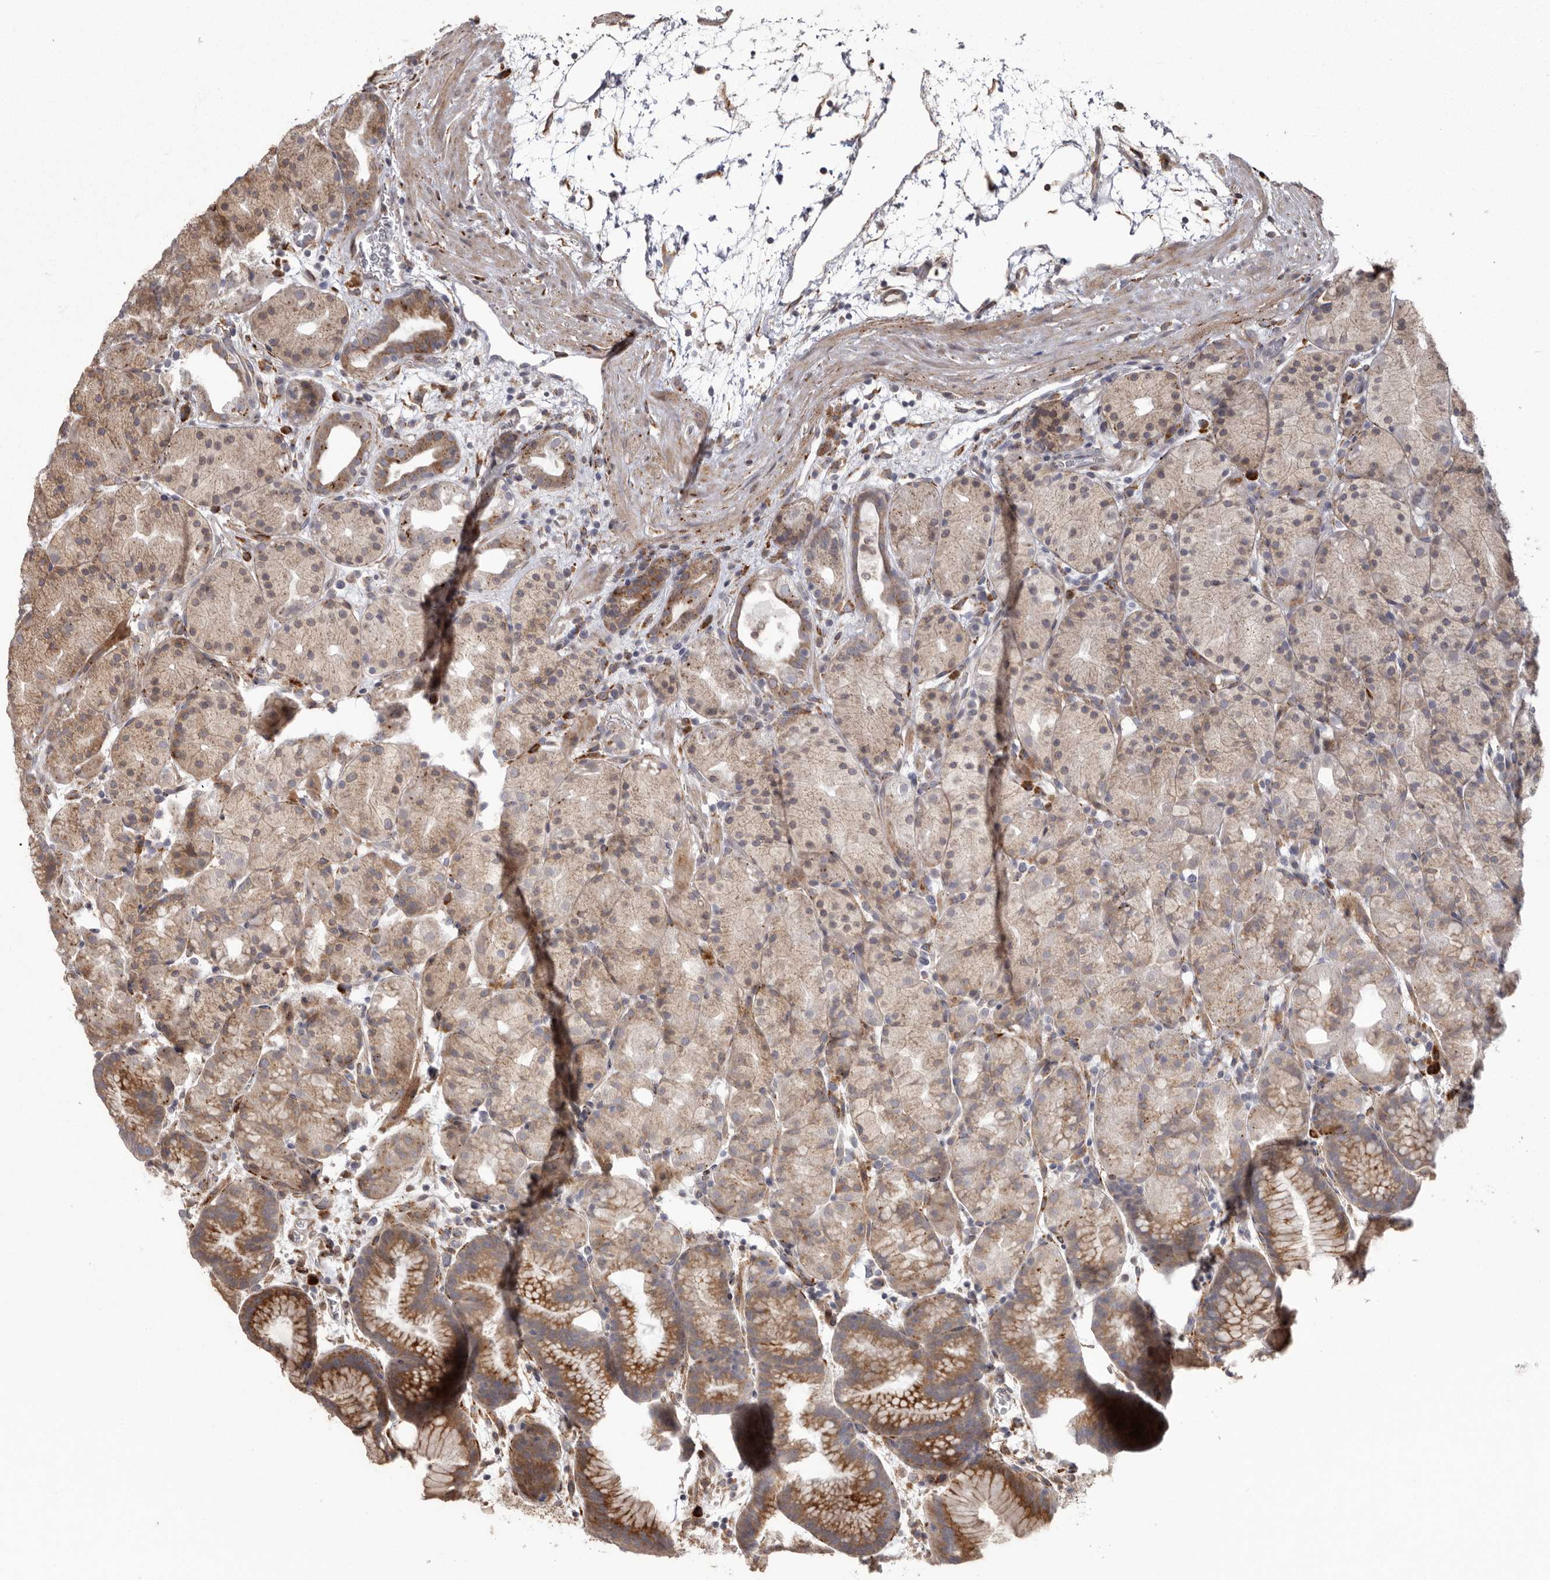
{"staining": {"intensity": "moderate", "quantity": "25%-75%", "location": "cytoplasmic/membranous"}, "tissue": "stomach", "cell_type": "Glandular cells", "image_type": "normal", "snomed": [{"axis": "morphology", "description": "Normal tissue, NOS"}, {"axis": "topography", "description": "Stomach, upper"}], "caption": "Approximately 25%-75% of glandular cells in normal stomach demonstrate moderate cytoplasmic/membranous protein staining as visualized by brown immunohistochemical staining.", "gene": "NUP43", "patient": {"sex": "male", "age": 48}}